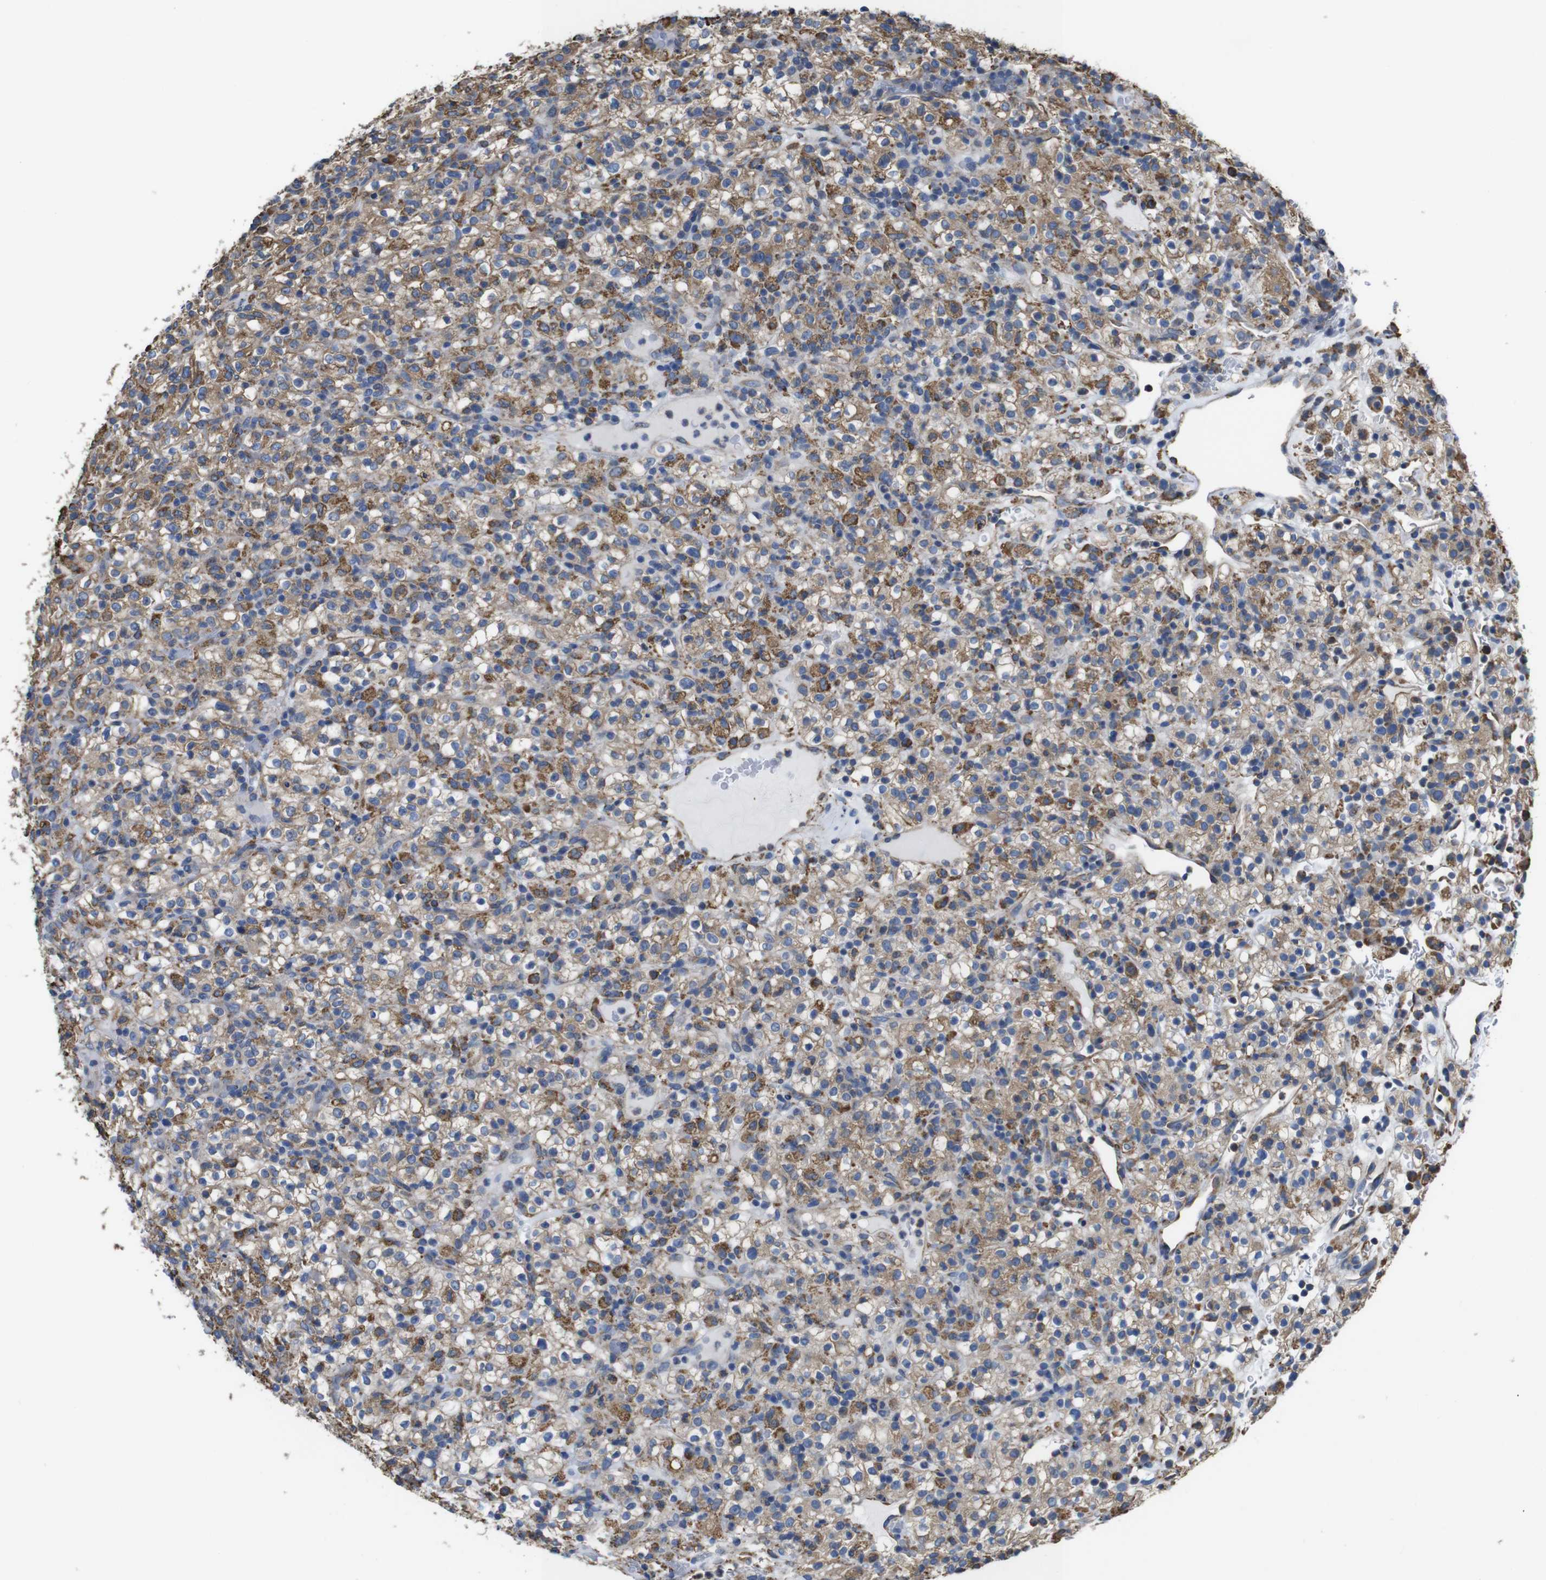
{"staining": {"intensity": "moderate", "quantity": ">75%", "location": "cytoplasmic/membranous"}, "tissue": "renal cancer", "cell_type": "Tumor cells", "image_type": "cancer", "snomed": [{"axis": "morphology", "description": "Normal tissue, NOS"}, {"axis": "morphology", "description": "Adenocarcinoma, NOS"}, {"axis": "topography", "description": "Kidney"}], "caption": "Renal adenocarcinoma stained for a protein (brown) demonstrates moderate cytoplasmic/membranous positive positivity in approximately >75% of tumor cells.", "gene": "PPIB", "patient": {"sex": "female", "age": 72}}